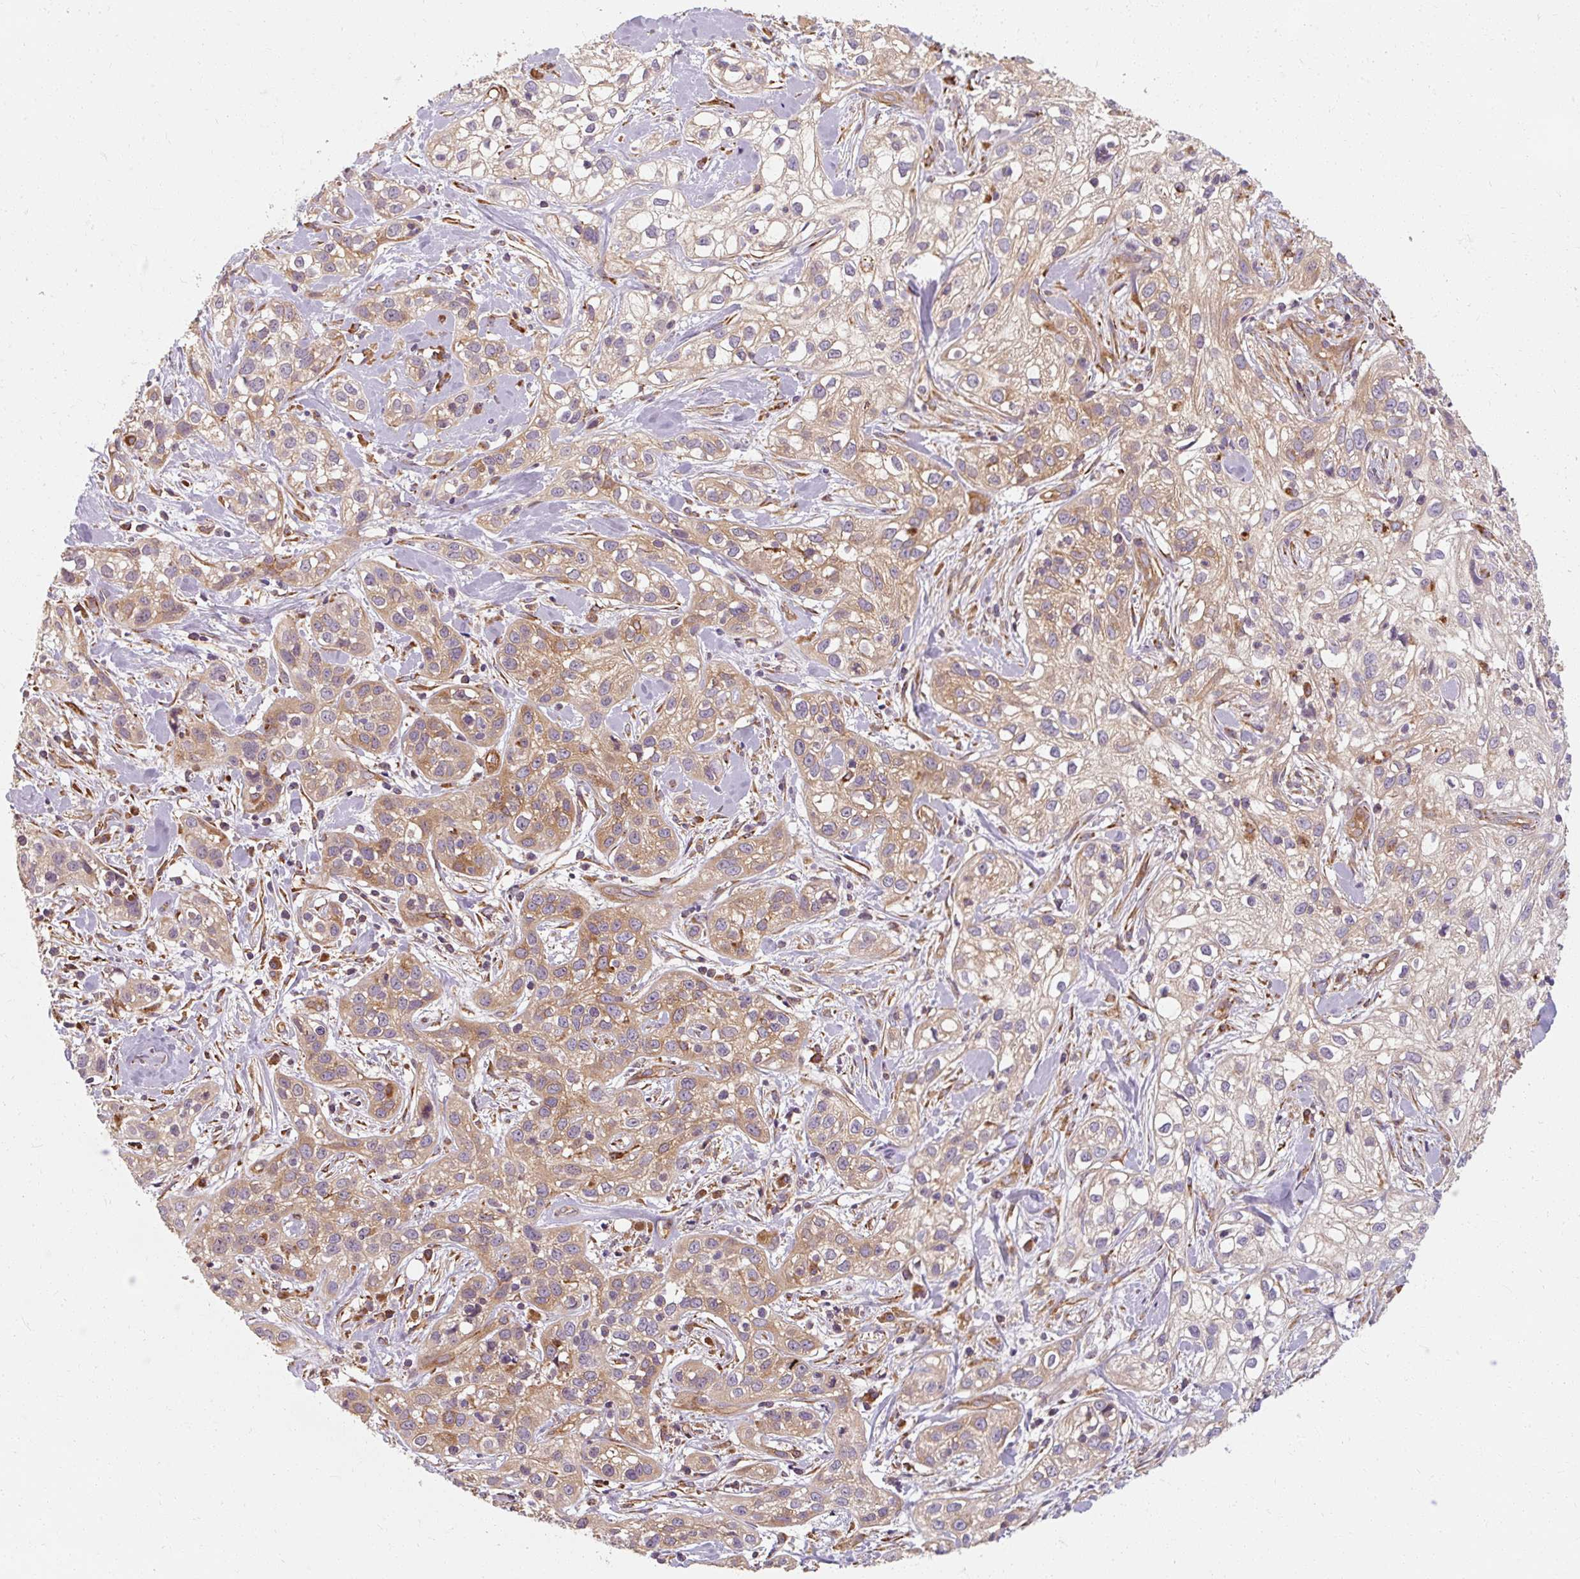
{"staining": {"intensity": "moderate", "quantity": "25%-75%", "location": "cytoplasmic/membranous"}, "tissue": "skin cancer", "cell_type": "Tumor cells", "image_type": "cancer", "snomed": [{"axis": "morphology", "description": "Squamous cell carcinoma, NOS"}, {"axis": "topography", "description": "Skin"}], "caption": "Protein staining exhibits moderate cytoplasmic/membranous positivity in approximately 25%-75% of tumor cells in skin cancer.", "gene": "TBC1D4", "patient": {"sex": "male", "age": 82}}